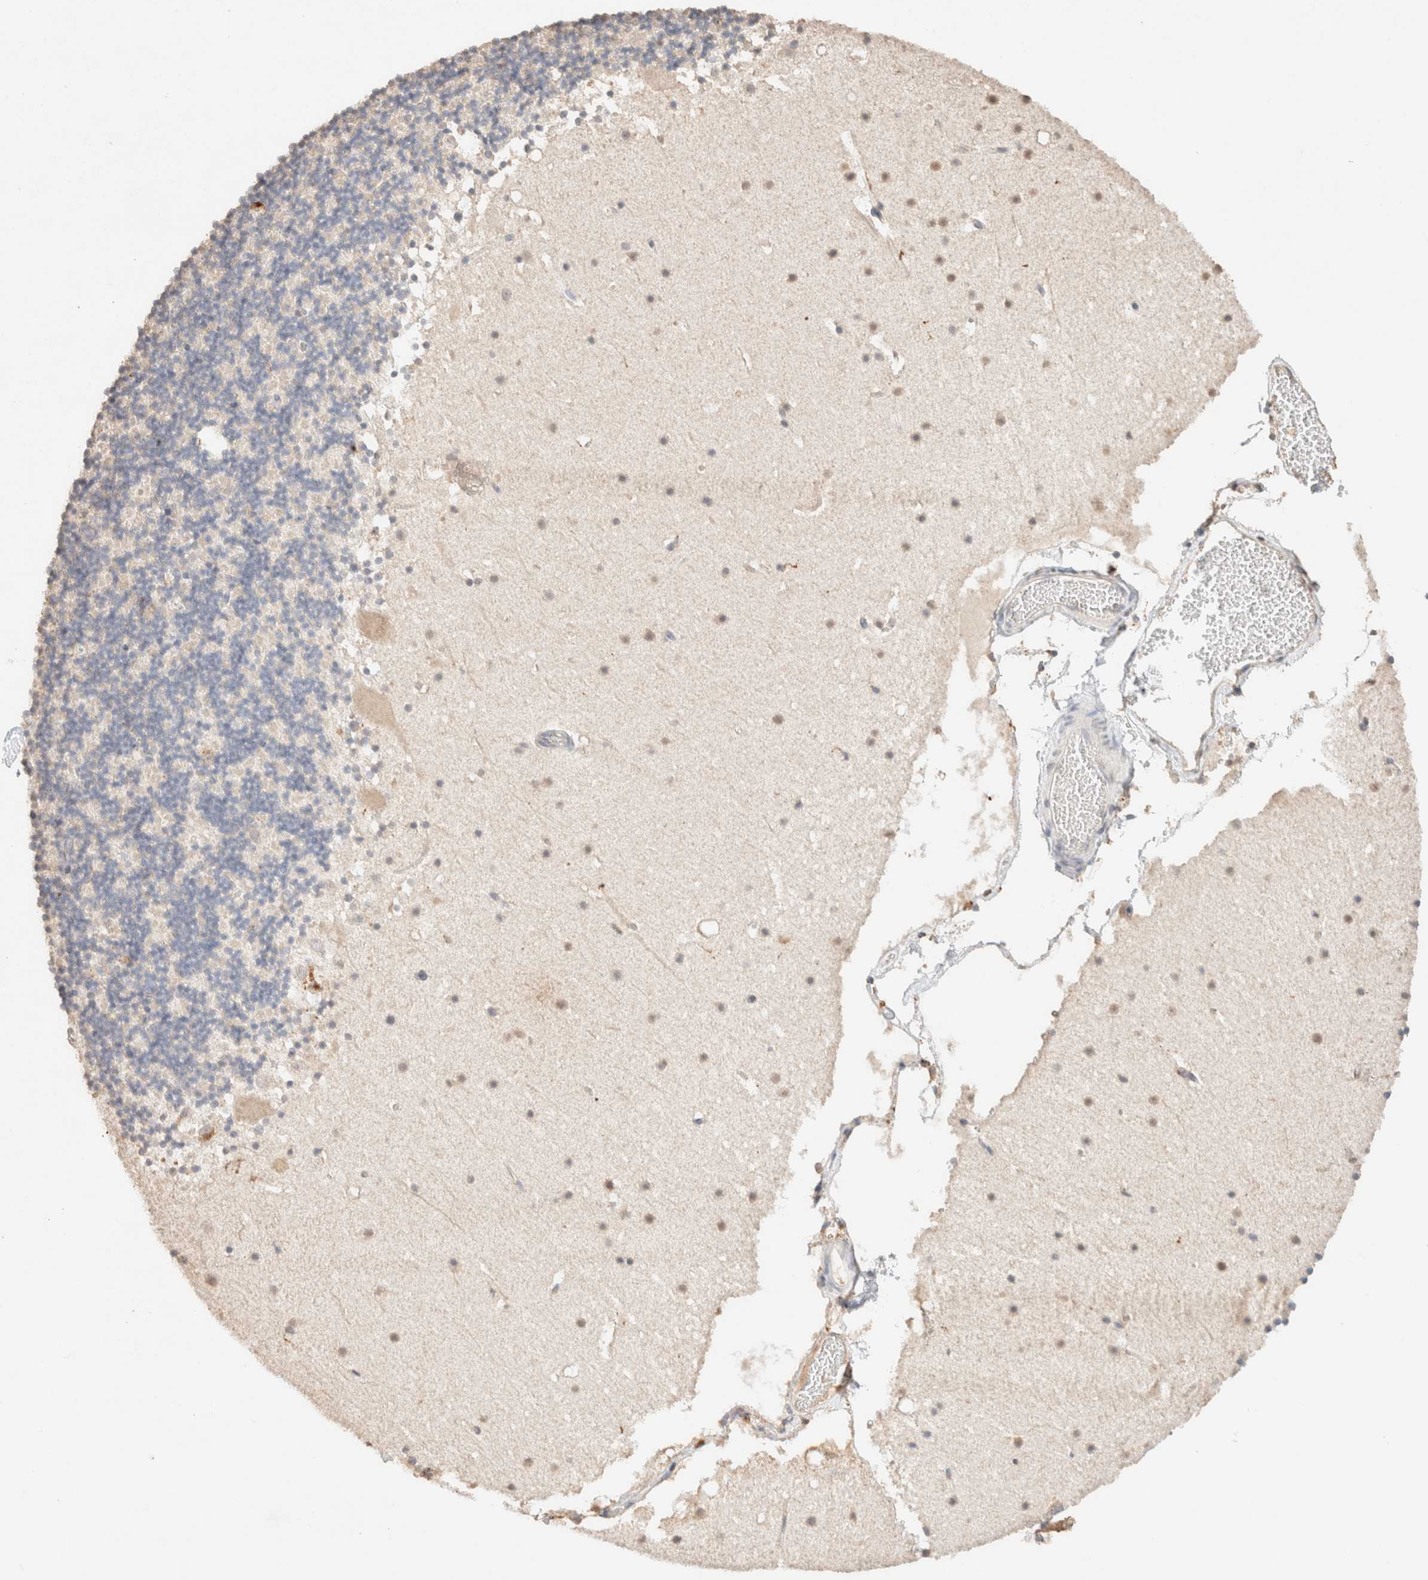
{"staining": {"intensity": "negative", "quantity": "none", "location": "none"}, "tissue": "cerebellum", "cell_type": "Cells in granular layer", "image_type": "normal", "snomed": [{"axis": "morphology", "description": "Normal tissue, NOS"}, {"axis": "topography", "description": "Cerebellum"}], "caption": "Immunohistochemical staining of benign human cerebellum shows no significant expression in cells in granular layer. (DAB (3,3'-diaminobenzidine) immunohistochemistry visualized using brightfield microscopy, high magnification).", "gene": "CTSC", "patient": {"sex": "male", "age": 57}}